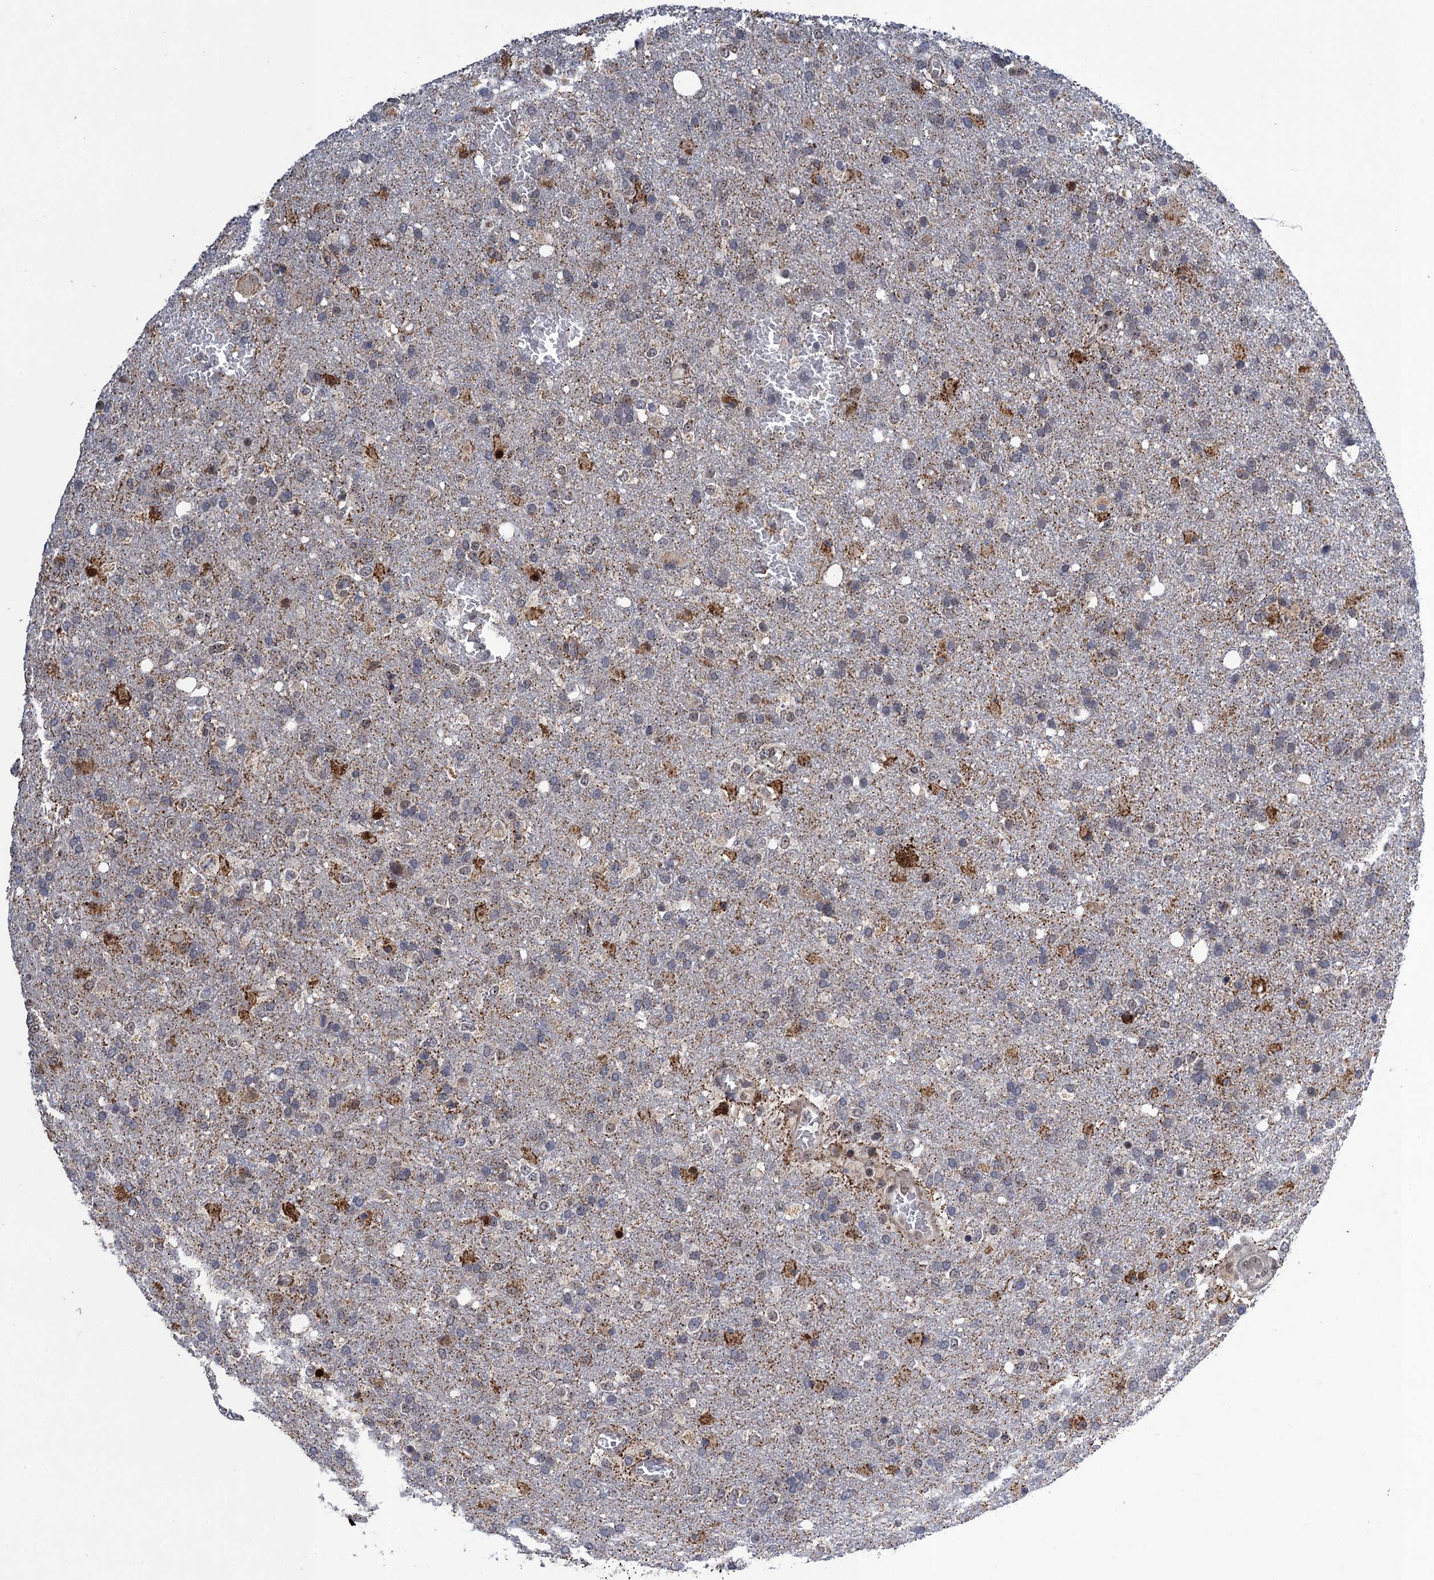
{"staining": {"intensity": "negative", "quantity": "none", "location": "none"}, "tissue": "glioma", "cell_type": "Tumor cells", "image_type": "cancer", "snomed": [{"axis": "morphology", "description": "Glioma, malignant, High grade"}, {"axis": "topography", "description": "Brain"}], "caption": "There is no significant staining in tumor cells of malignant high-grade glioma. (Stains: DAB IHC with hematoxylin counter stain, Microscopy: brightfield microscopy at high magnification).", "gene": "ZAR1L", "patient": {"sex": "female", "age": 74}}